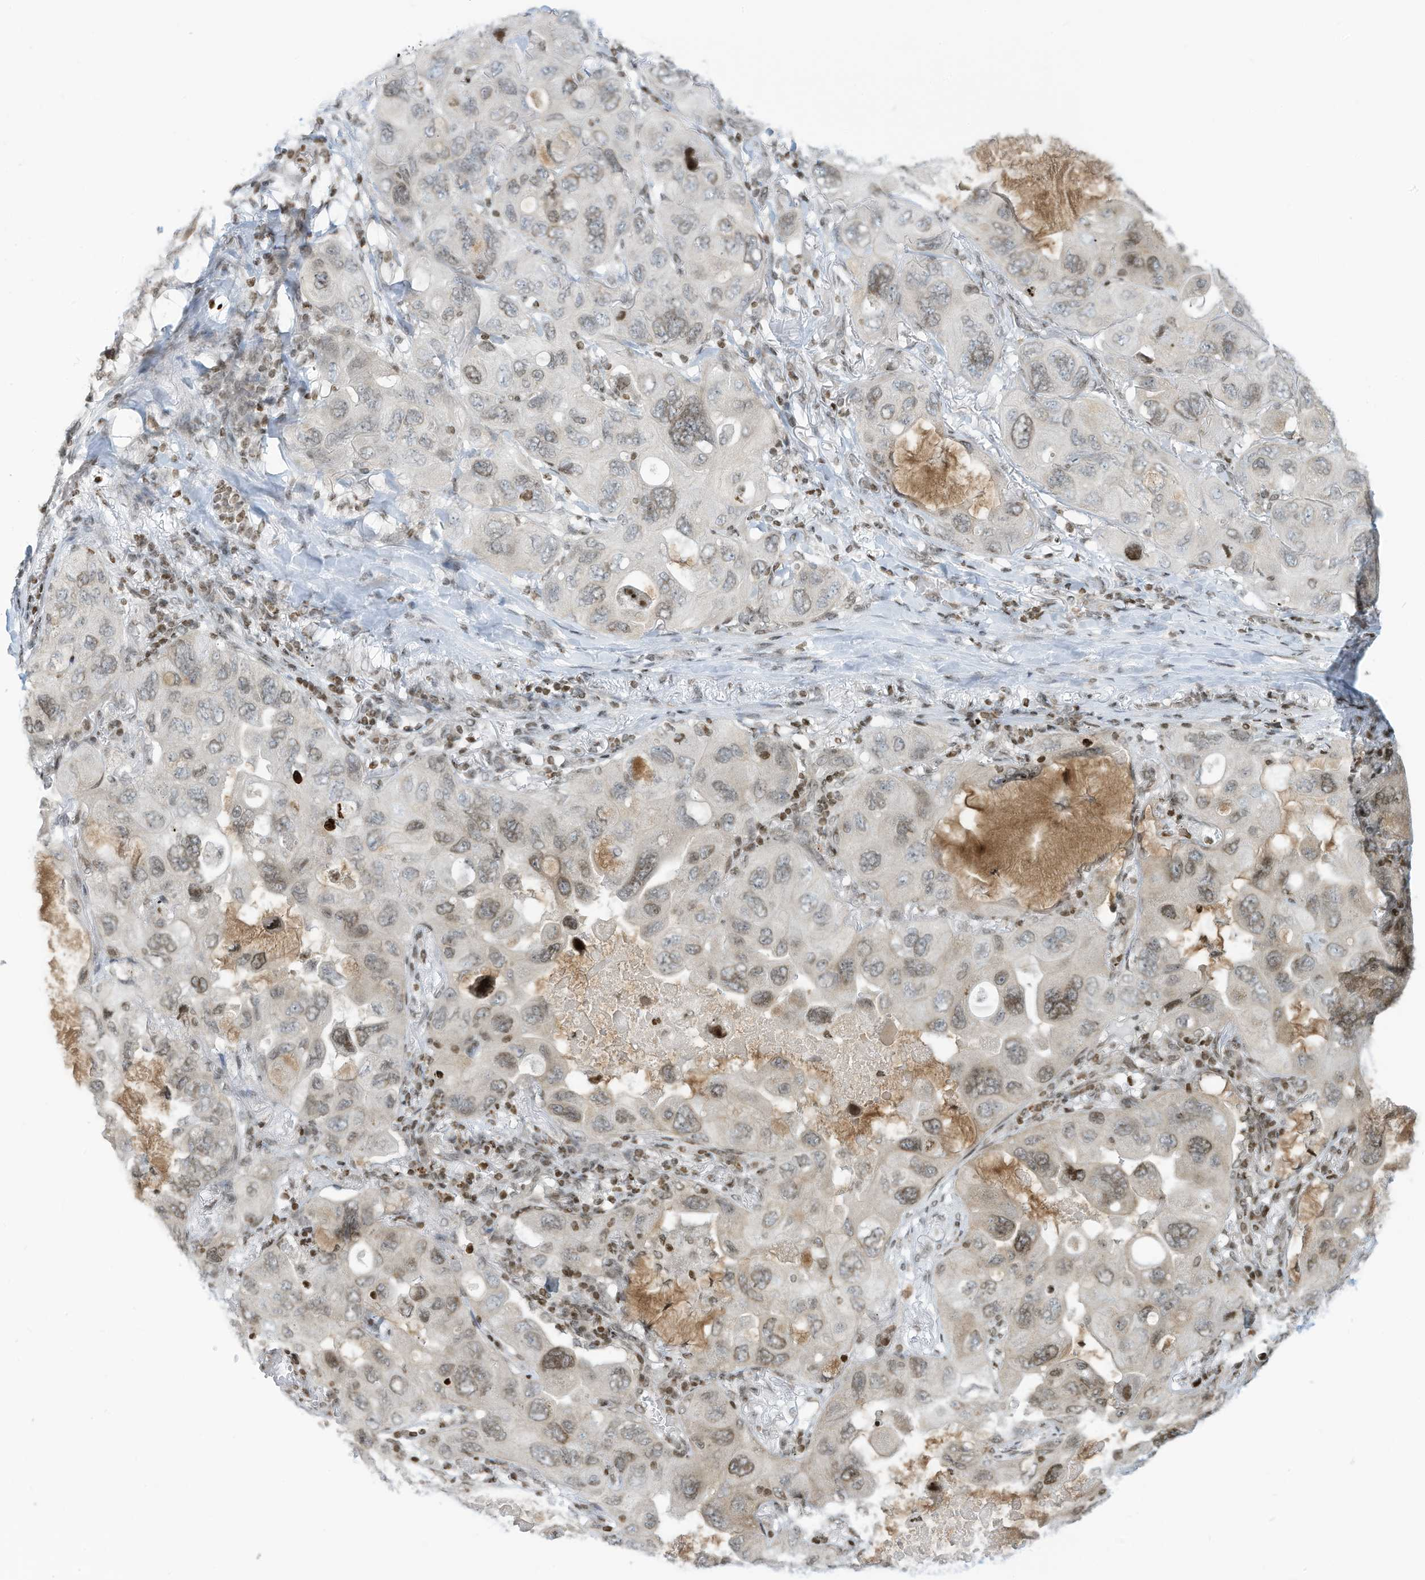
{"staining": {"intensity": "weak", "quantity": "25%-75%", "location": "nuclear"}, "tissue": "lung cancer", "cell_type": "Tumor cells", "image_type": "cancer", "snomed": [{"axis": "morphology", "description": "Squamous cell carcinoma, NOS"}, {"axis": "topography", "description": "Lung"}], "caption": "Immunohistochemistry (IHC) of lung cancer shows low levels of weak nuclear expression in about 25%-75% of tumor cells.", "gene": "ADI1", "patient": {"sex": "female", "age": 73}}